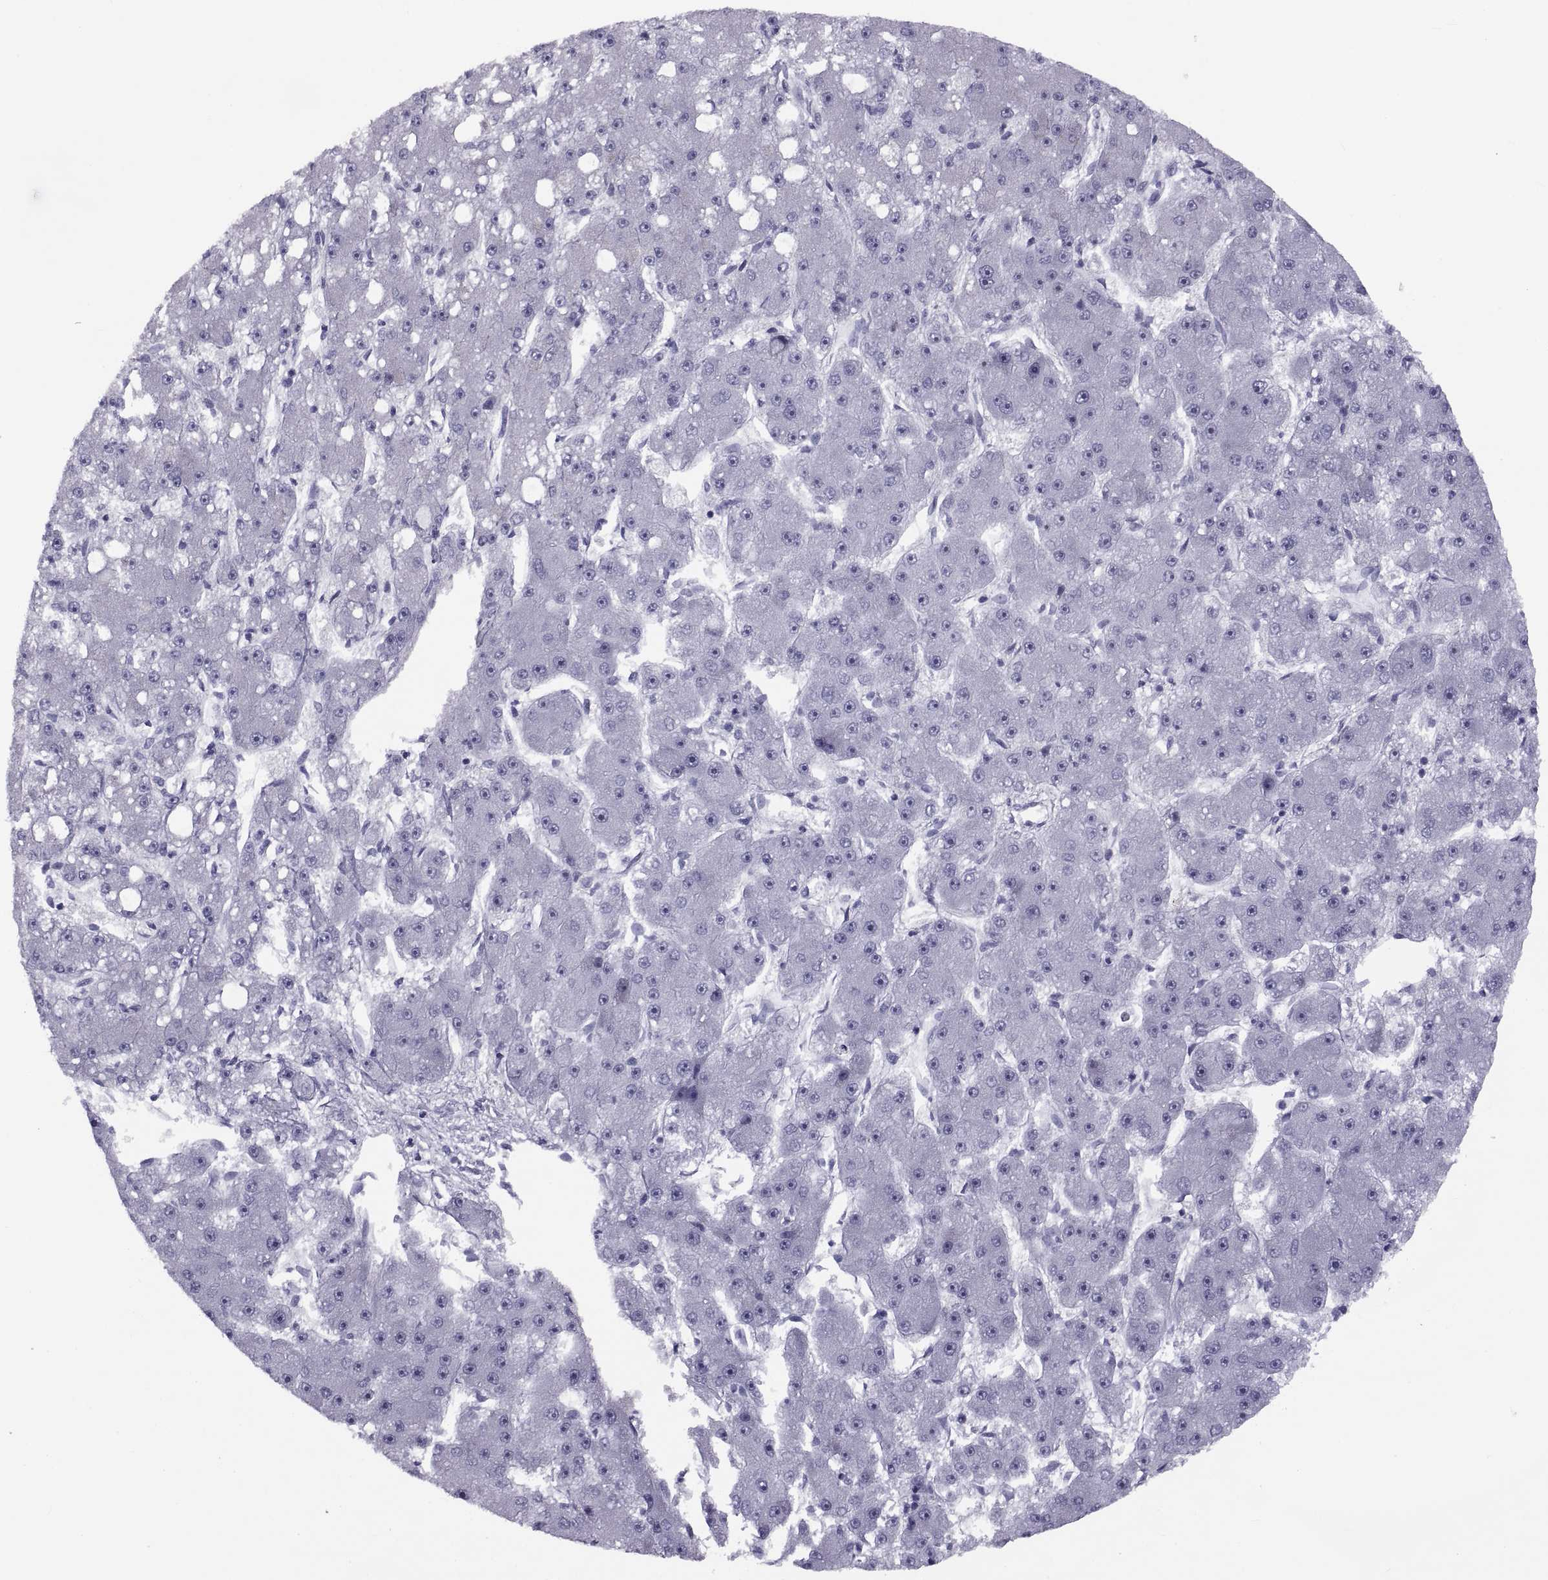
{"staining": {"intensity": "negative", "quantity": "none", "location": "none"}, "tissue": "liver cancer", "cell_type": "Tumor cells", "image_type": "cancer", "snomed": [{"axis": "morphology", "description": "Carcinoma, Hepatocellular, NOS"}, {"axis": "topography", "description": "Liver"}], "caption": "Liver cancer stained for a protein using immunohistochemistry exhibits no positivity tumor cells.", "gene": "TMEM158", "patient": {"sex": "male", "age": 67}}